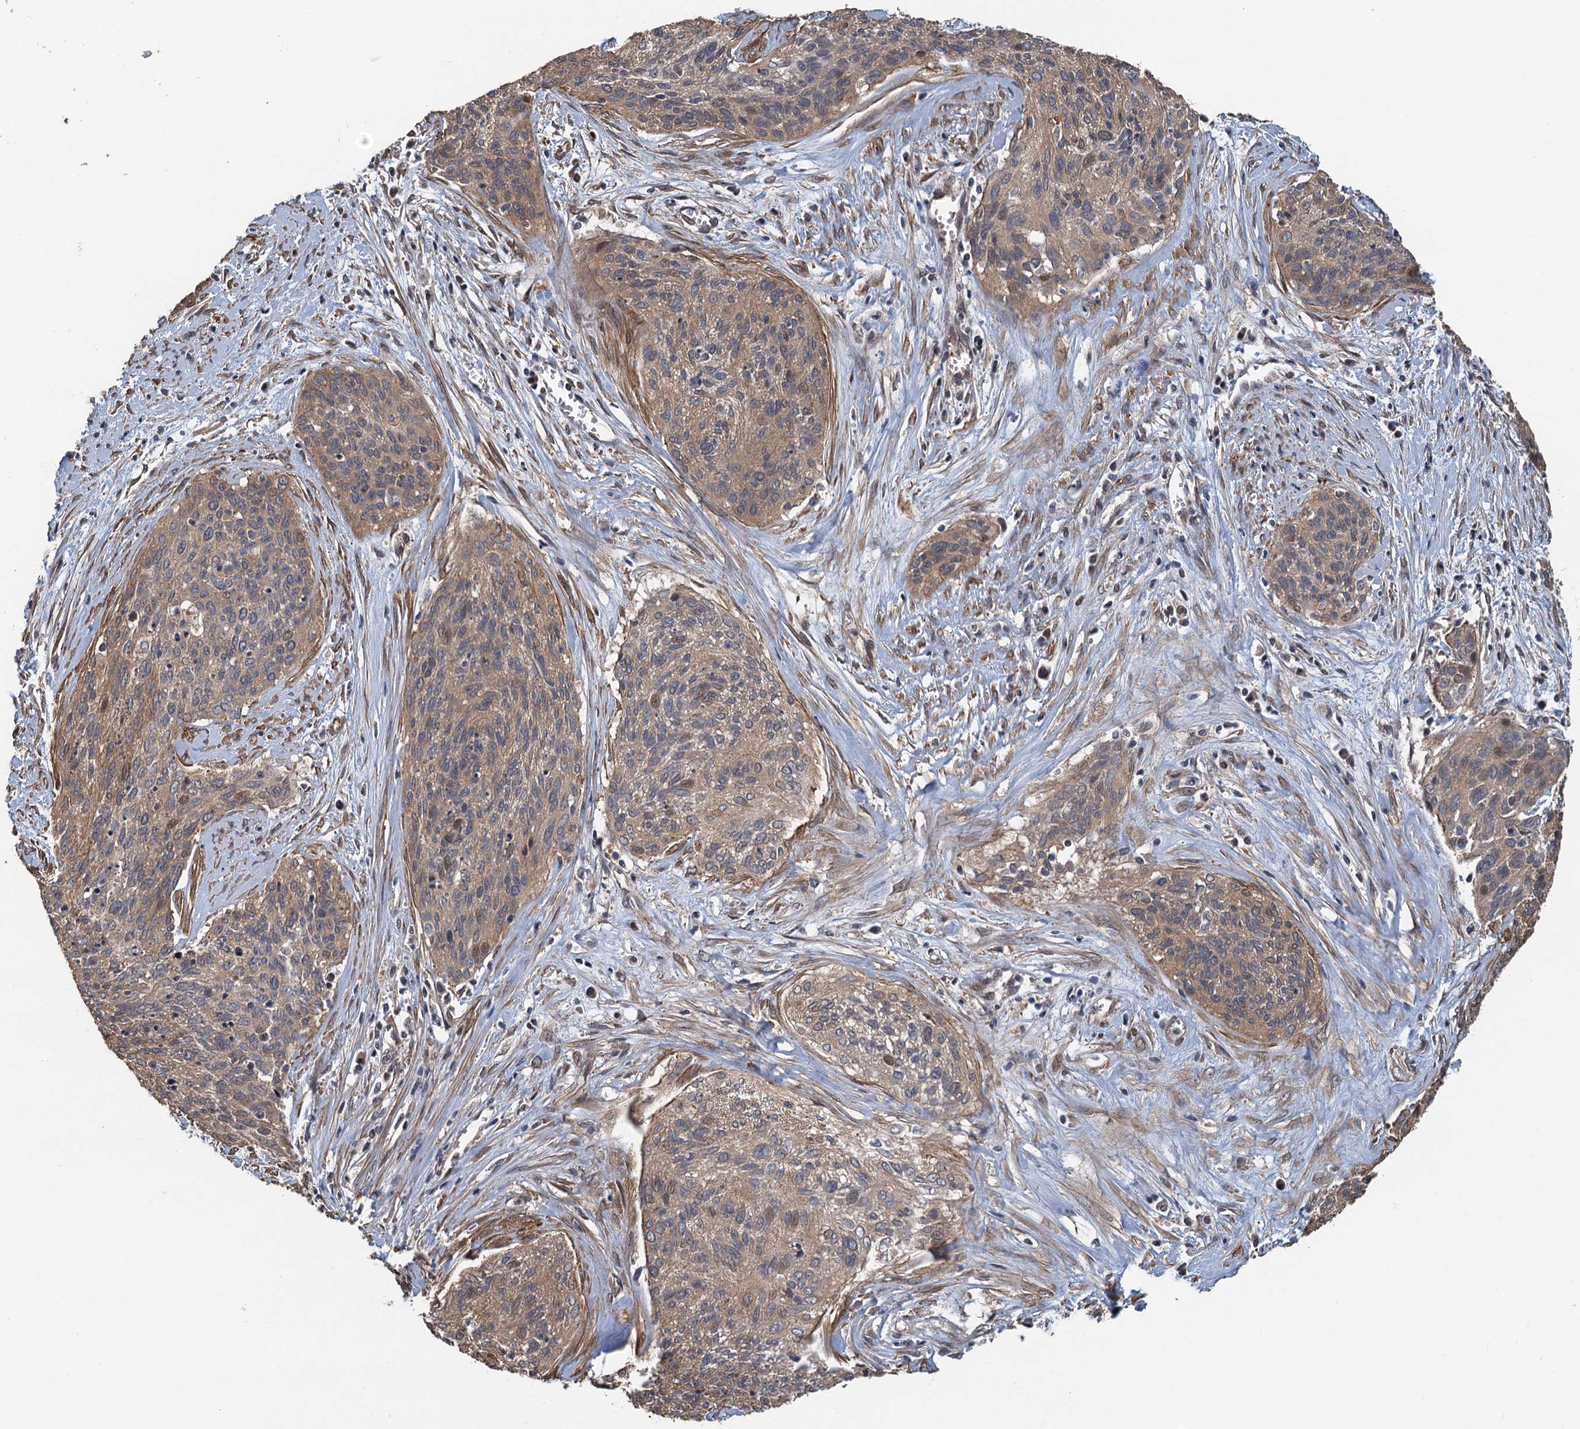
{"staining": {"intensity": "moderate", "quantity": ">75%", "location": "cytoplasmic/membranous"}, "tissue": "cervical cancer", "cell_type": "Tumor cells", "image_type": "cancer", "snomed": [{"axis": "morphology", "description": "Squamous cell carcinoma, NOS"}, {"axis": "topography", "description": "Cervix"}], "caption": "A photomicrograph of human cervical squamous cell carcinoma stained for a protein displays moderate cytoplasmic/membranous brown staining in tumor cells.", "gene": "MEAK7", "patient": {"sex": "female", "age": 55}}